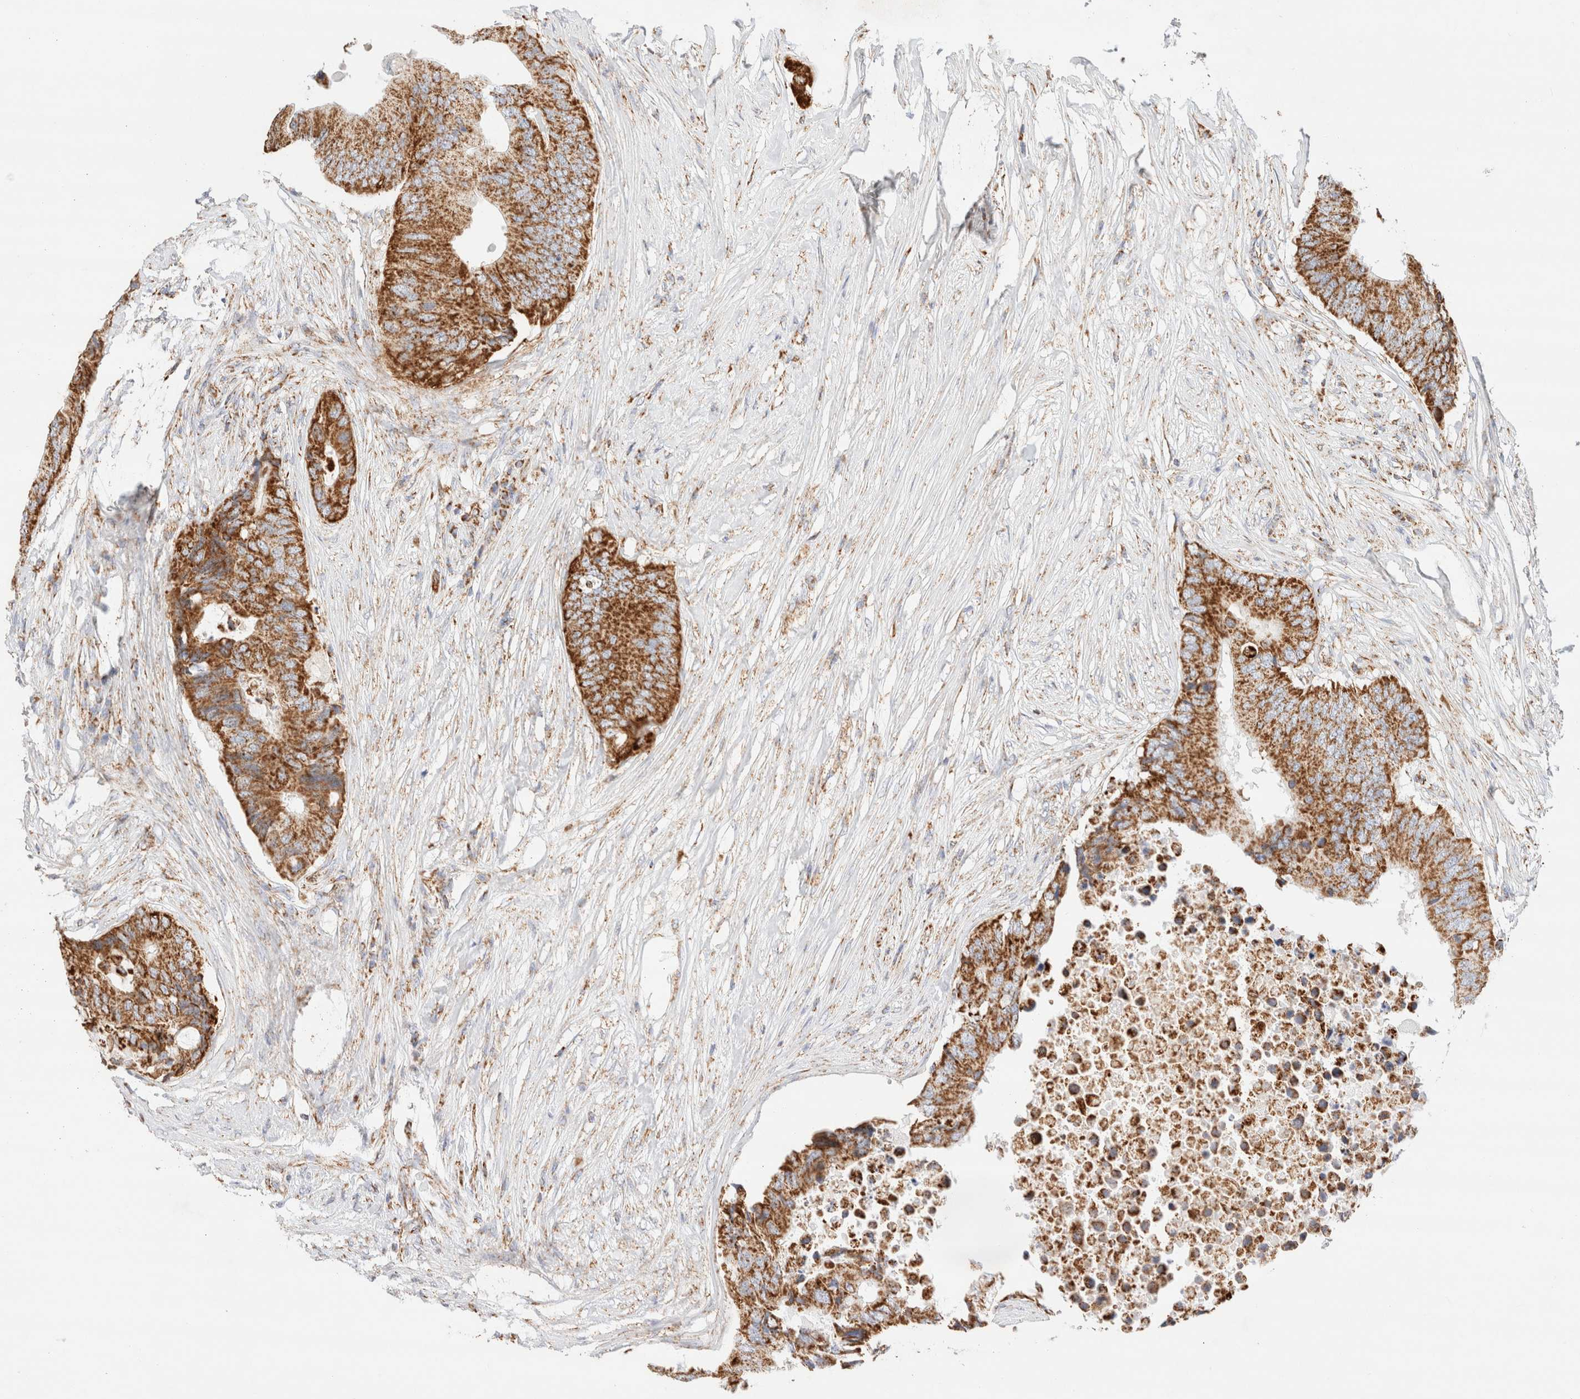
{"staining": {"intensity": "strong", "quantity": ">75%", "location": "cytoplasmic/membranous"}, "tissue": "colorectal cancer", "cell_type": "Tumor cells", "image_type": "cancer", "snomed": [{"axis": "morphology", "description": "Adenocarcinoma, NOS"}, {"axis": "topography", "description": "Colon"}], "caption": "This micrograph shows colorectal cancer stained with immunohistochemistry to label a protein in brown. The cytoplasmic/membranous of tumor cells show strong positivity for the protein. Nuclei are counter-stained blue.", "gene": "PHB2", "patient": {"sex": "male", "age": 71}}